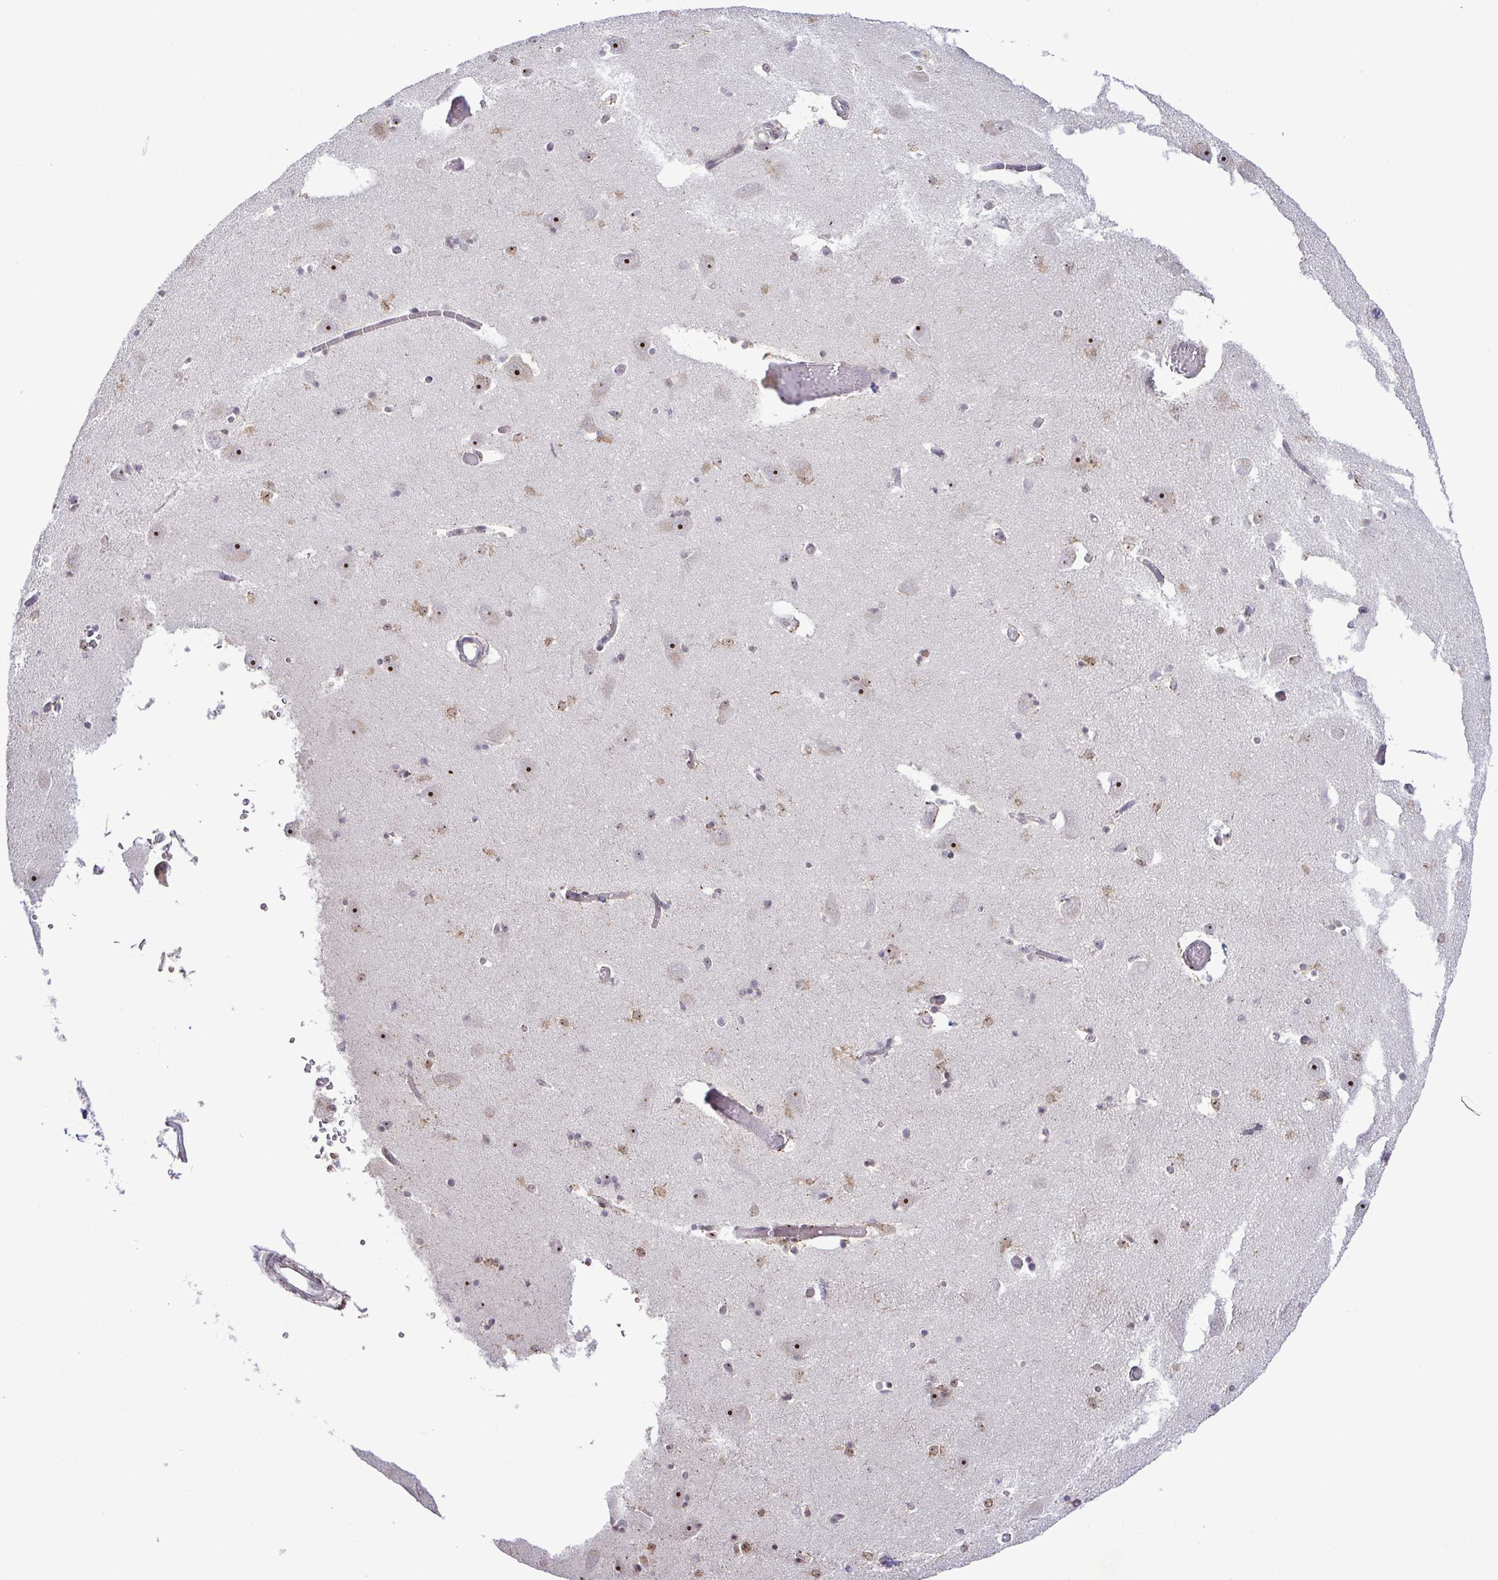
{"staining": {"intensity": "weak", "quantity": "<25%", "location": "cytoplasmic/membranous,nuclear"}, "tissue": "caudate", "cell_type": "Glial cells", "image_type": "normal", "snomed": [{"axis": "morphology", "description": "Normal tissue, NOS"}, {"axis": "topography", "description": "Lateral ventricle wall"}, {"axis": "topography", "description": "Hippocampus"}], "caption": "Caudate was stained to show a protein in brown. There is no significant expression in glial cells. Brightfield microscopy of immunohistochemistry (IHC) stained with DAB (brown) and hematoxylin (blue), captured at high magnification.", "gene": "RSL24D1", "patient": {"sex": "female", "age": 63}}